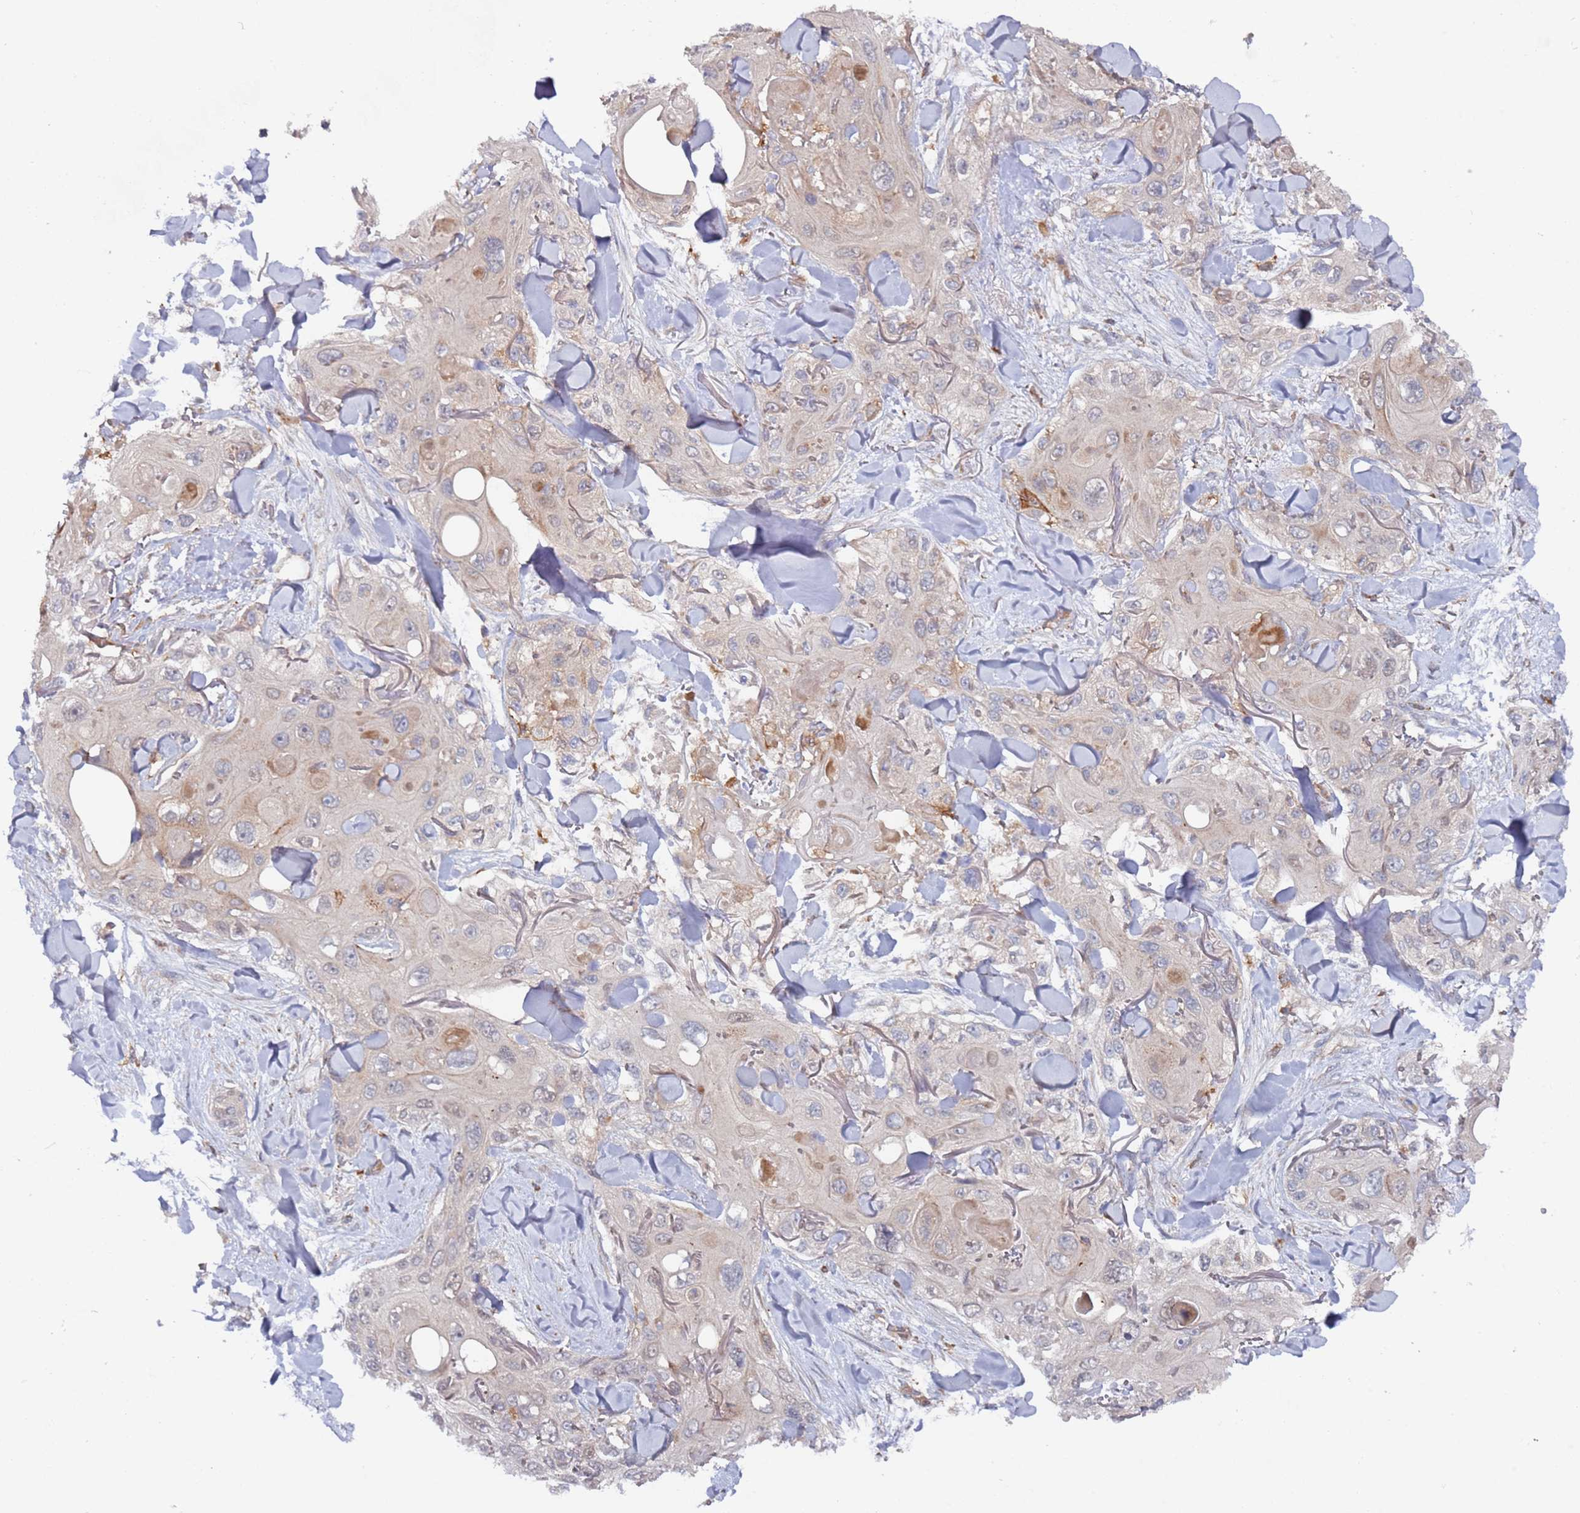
{"staining": {"intensity": "weak", "quantity": "<25%", "location": "cytoplasmic/membranous"}, "tissue": "skin cancer", "cell_type": "Tumor cells", "image_type": "cancer", "snomed": [{"axis": "morphology", "description": "Normal tissue, NOS"}, {"axis": "morphology", "description": "Squamous cell carcinoma, NOS"}, {"axis": "topography", "description": "Skin"}], "caption": "Immunohistochemistry (IHC) of human skin cancer (squamous cell carcinoma) displays no expression in tumor cells.", "gene": "DDX60", "patient": {"sex": "male", "age": 72}}